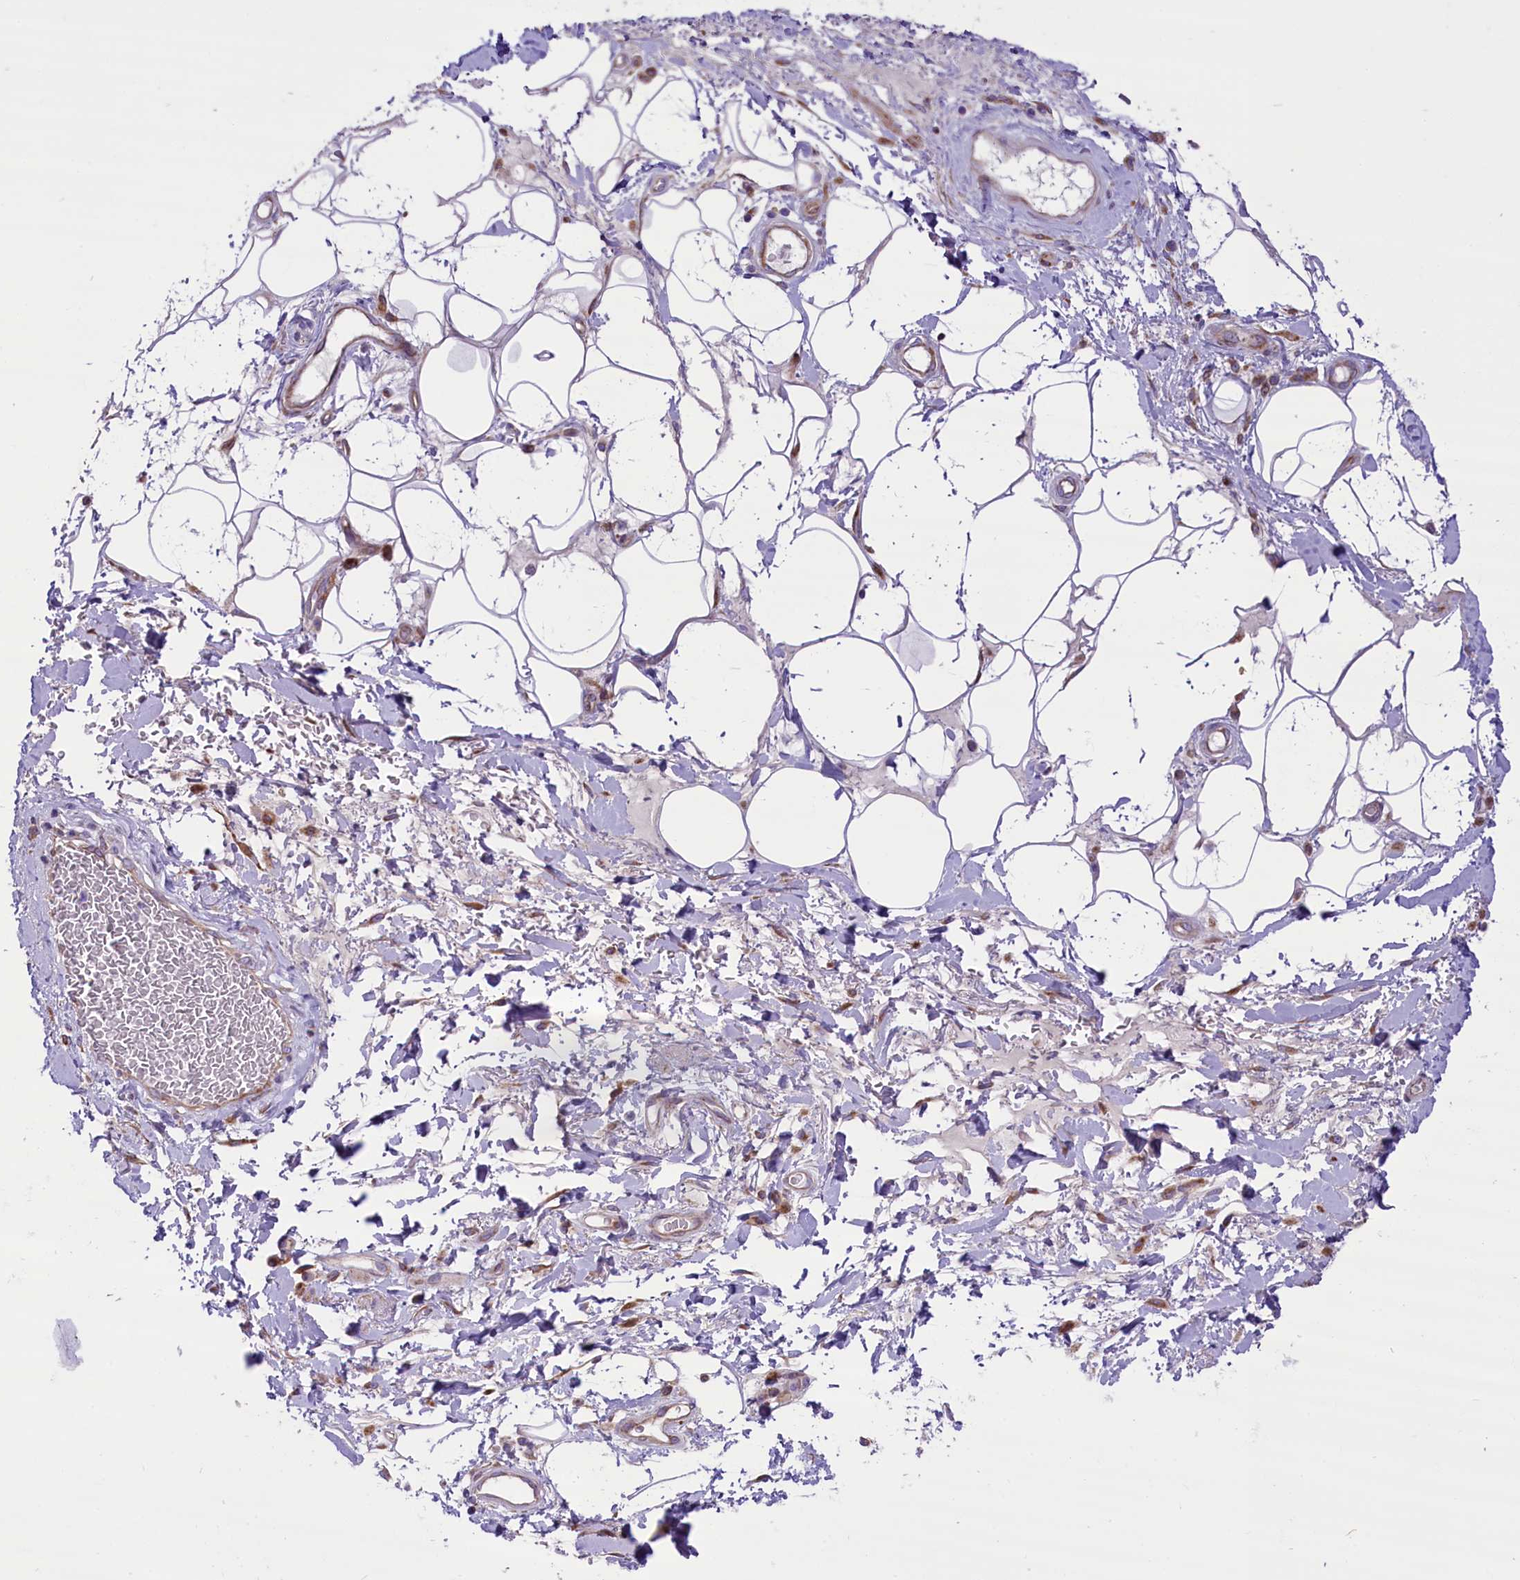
{"staining": {"intensity": "weak", "quantity": ">75%", "location": "cytoplasmic/membranous"}, "tissue": "adipose tissue", "cell_type": "Adipocytes", "image_type": "normal", "snomed": [{"axis": "morphology", "description": "Normal tissue, NOS"}, {"axis": "morphology", "description": "Adenocarcinoma, NOS"}, {"axis": "topography", "description": "Rectum"}, {"axis": "topography", "description": "Vagina"}, {"axis": "topography", "description": "Peripheral nerve tissue"}], "caption": "Immunohistochemical staining of unremarkable adipose tissue displays weak cytoplasmic/membranous protein expression in approximately >75% of adipocytes.", "gene": "PTPRU", "patient": {"sex": "female", "age": 71}}